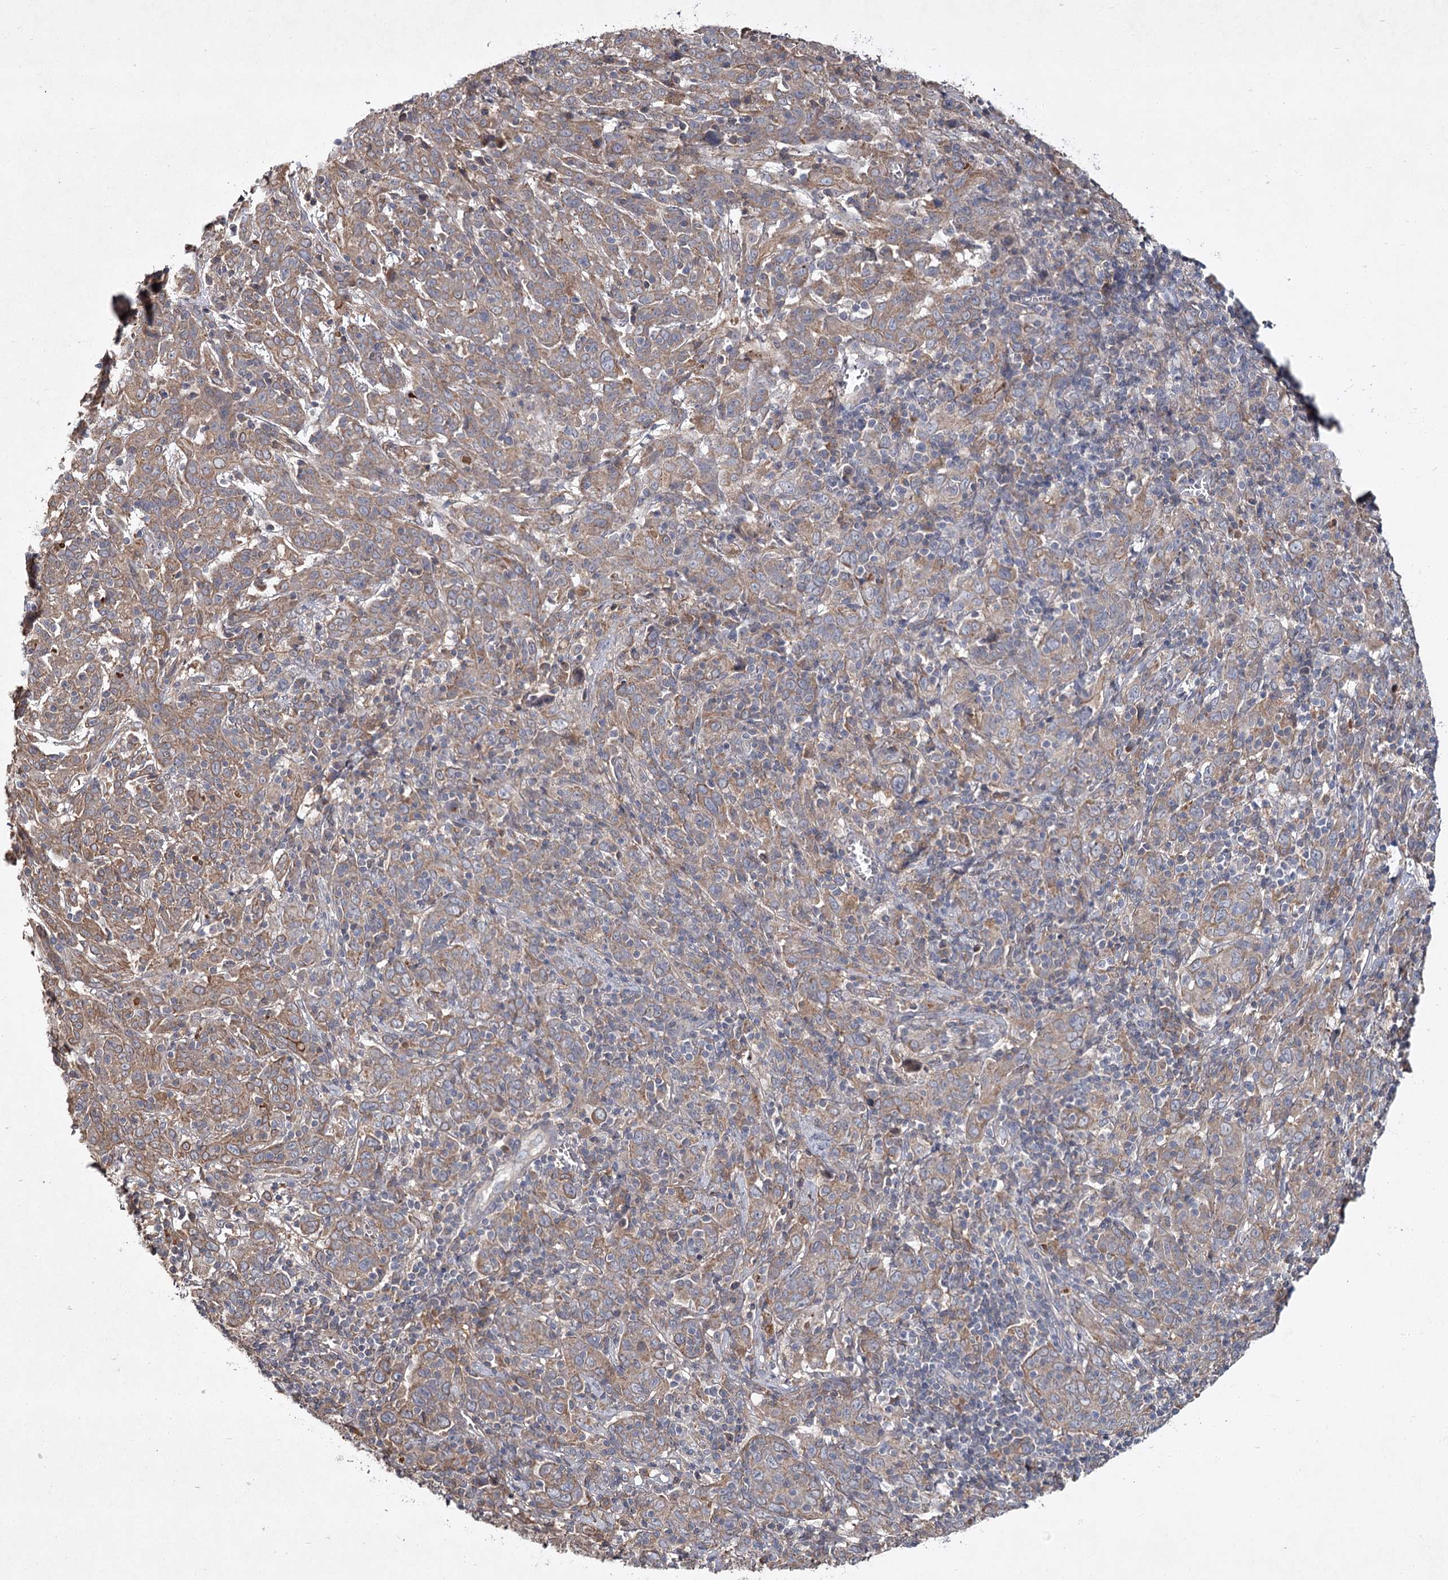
{"staining": {"intensity": "weak", "quantity": ">75%", "location": "cytoplasmic/membranous"}, "tissue": "cervical cancer", "cell_type": "Tumor cells", "image_type": "cancer", "snomed": [{"axis": "morphology", "description": "Squamous cell carcinoma, NOS"}, {"axis": "topography", "description": "Cervix"}], "caption": "Protein analysis of cervical squamous cell carcinoma tissue demonstrates weak cytoplasmic/membranous positivity in approximately >75% of tumor cells.", "gene": "MFN1", "patient": {"sex": "female", "age": 67}}